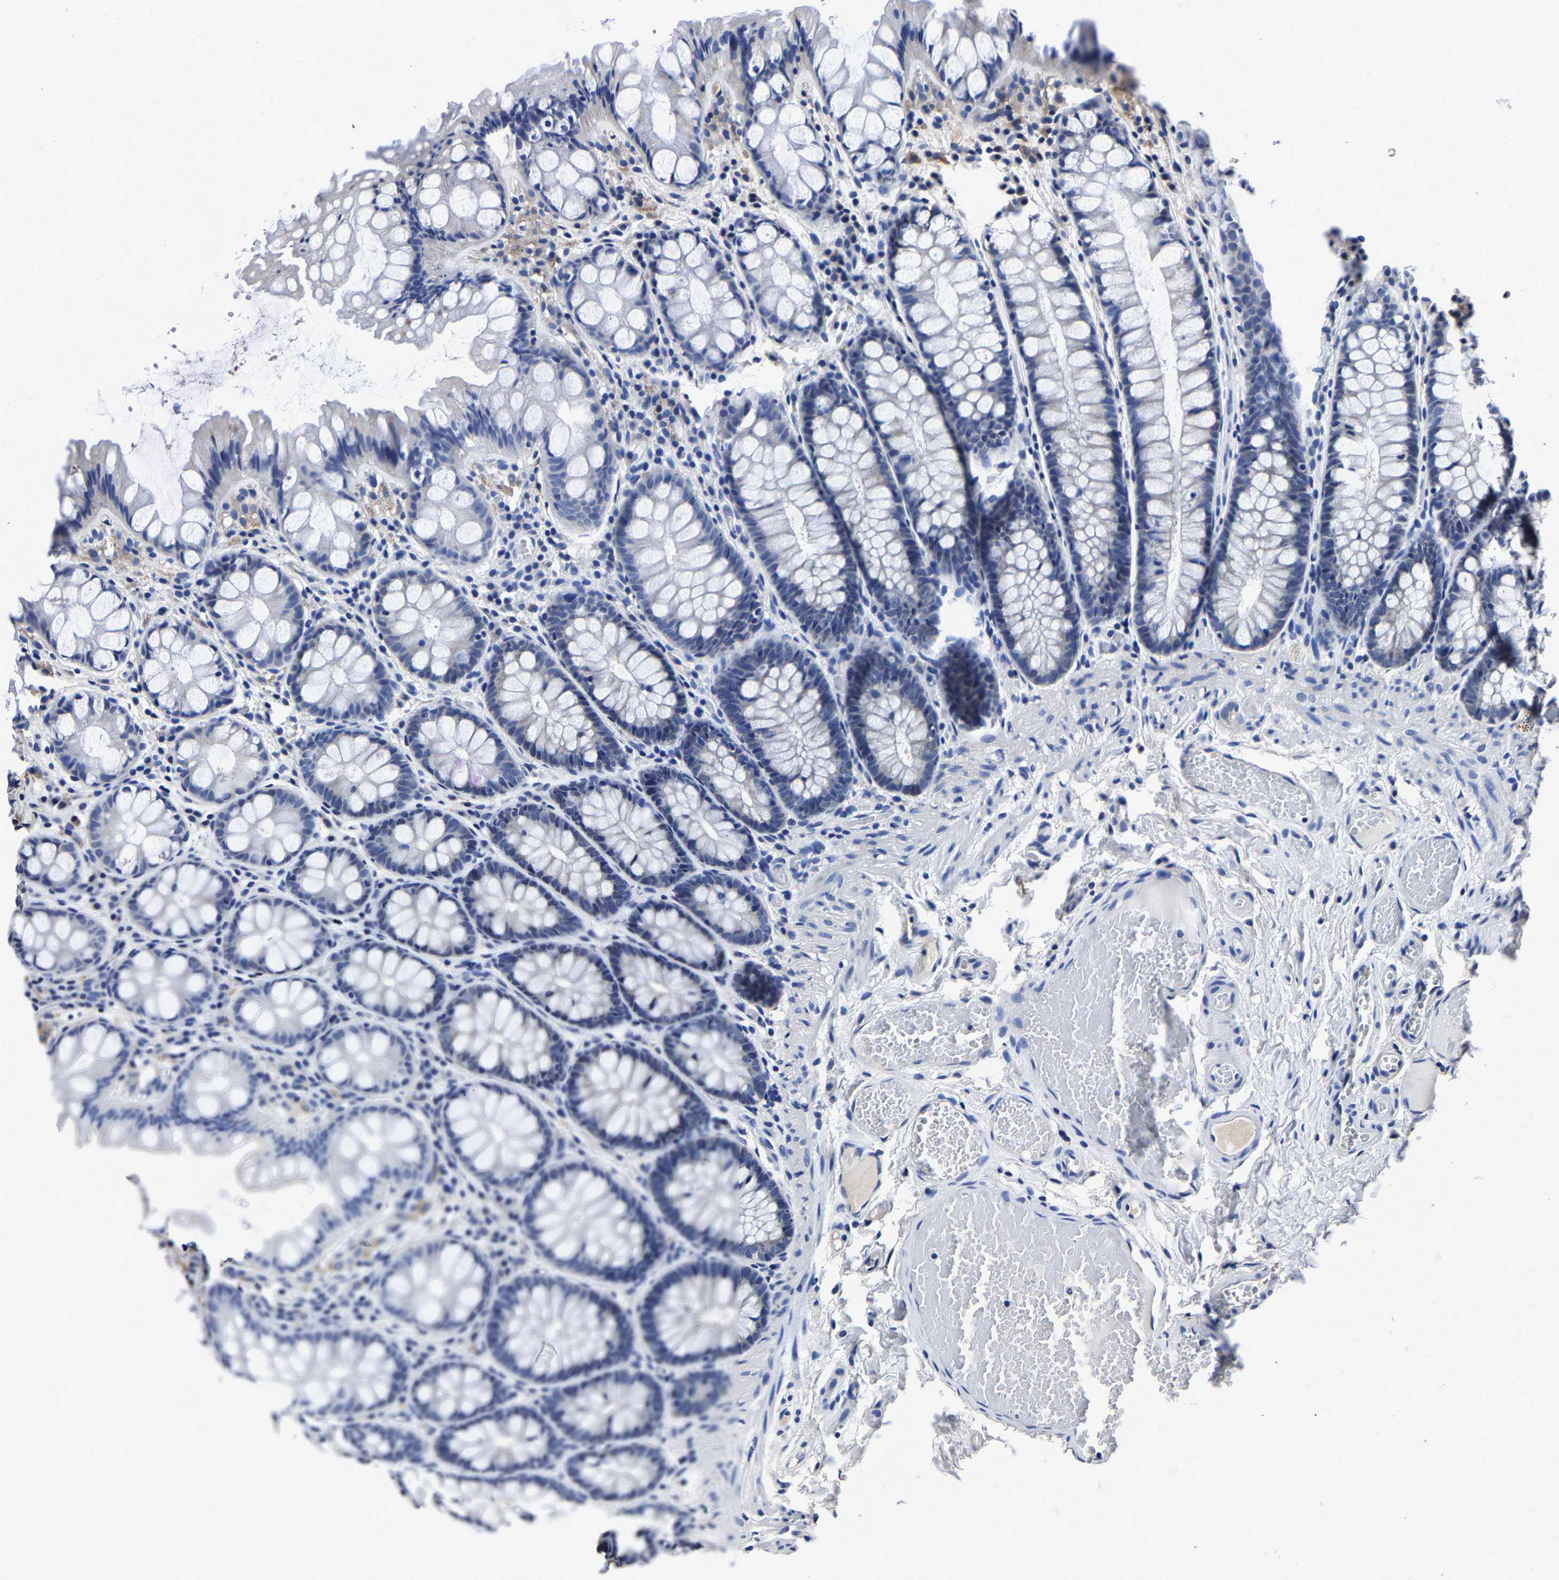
{"staining": {"intensity": "negative", "quantity": "none", "location": "none"}, "tissue": "colon", "cell_type": "Endothelial cells", "image_type": "normal", "snomed": [{"axis": "morphology", "description": "Normal tissue, NOS"}, {"axis": "topography", "description": "Colon"}], "caption": "Immunohistochemistry histopathology image of unremarkable human colon stained for a protein (brown), which displays no positivity in endothelial cells. Brightfield microscopy of immunohistochemistry stained with DAB (brown) and hematoxylin (blue), captured at high magnification.", "gene": "PSPH", "patient": {"sex": "male", "age": 47}}